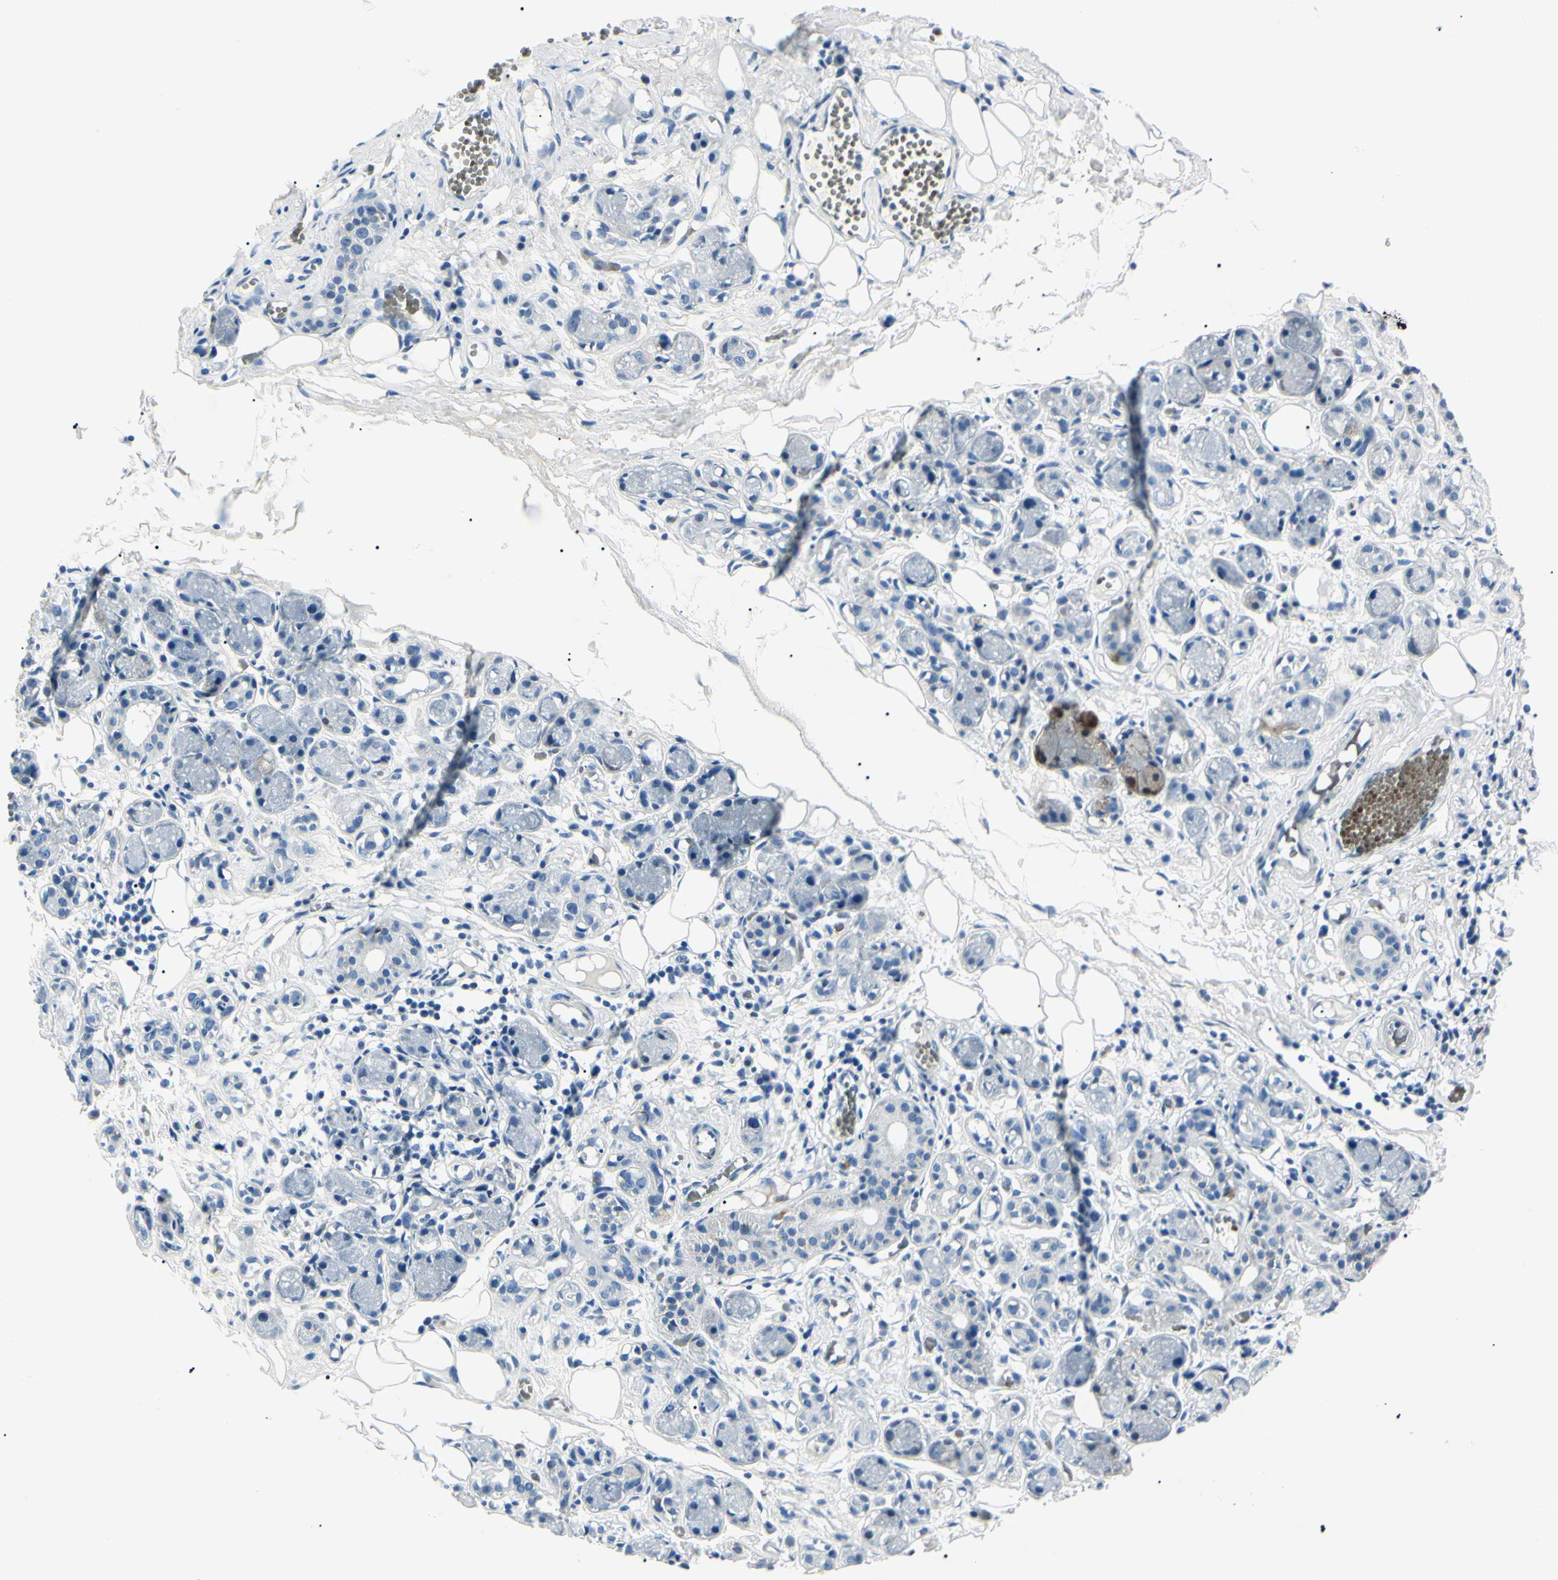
{"staining": {"intensity": "negative", "quantity": "none", "location": "none"}, "tissue": "adipose tissue", "cell_type": "Adipocytes", "image_type": "normal", "snomed": [{"axis": "morphology", "description": "Normal tissue, NOS"}, {"axis": "morphology", "description": "Inflammation, NOS"}, {"axis": "topography", "description": "Vascular tissue"}, {"axis": "topography", "description": "Salivary gland"}], "caption": "An IHC image of unremarkable adipose tissue is shown. There is no staining in adipocytes of adipose tissue. The staining is performed using DAB (3,3'-diaminobenzidine) brown chromogen with nuclei counter-stained in using hematoxylin.", "gene": "CA2", "patient": {"sex": "female", "age": 75}}